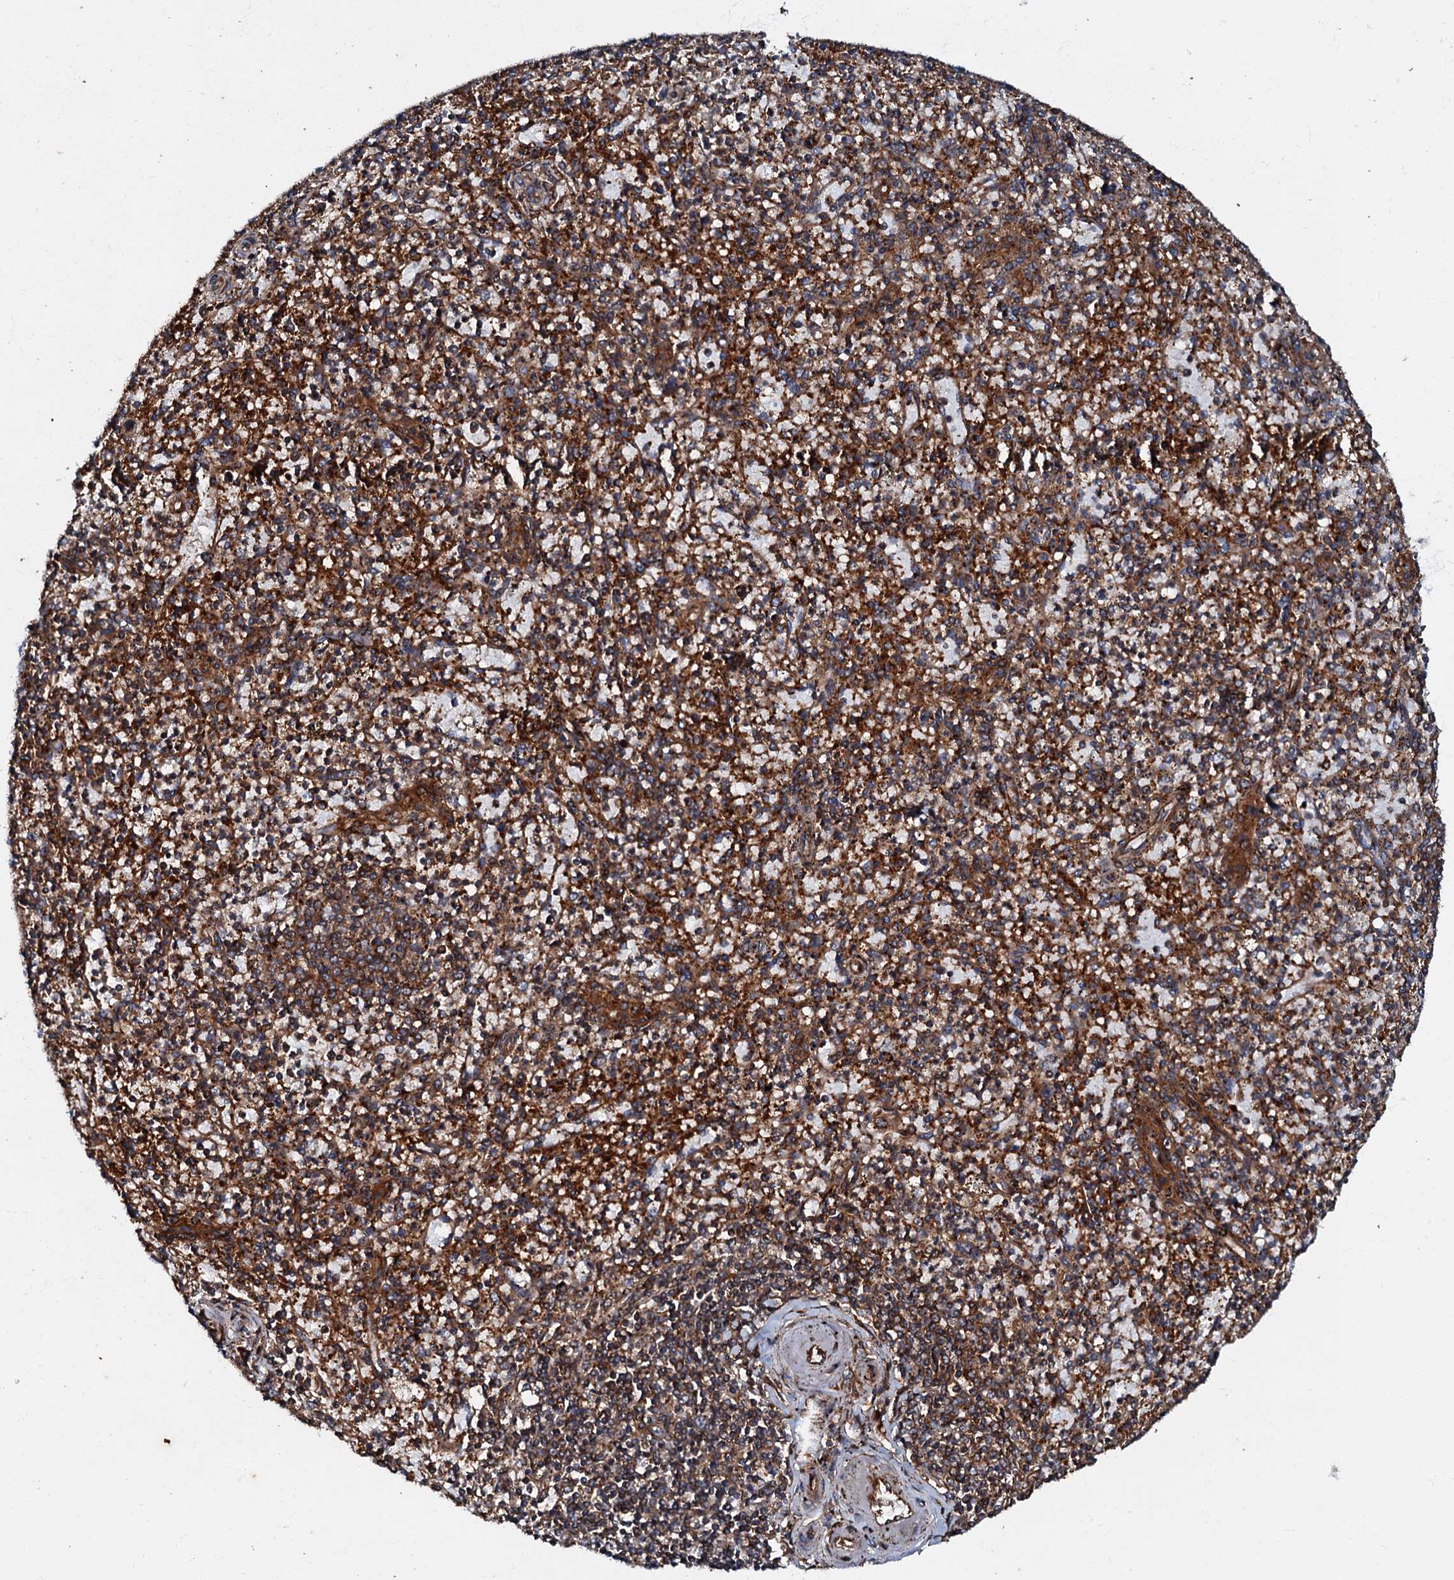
{"staining": {"intensity": "strong", "quantity": "25%-75%", "location": "cytoplasmic/membranous"}, "tissue": "spleen", "cell_type": "Cells in red pulp", "image_type": "normal", "snomed": [{"axis": "morphology", "description": "Normal tissue, NOS"}, {"axis": "topography", "description": "Spleen"}], "caption": "An immunohistochemistry (IHC) micrograph of benign tissue is shown. Protein staining in brown shows strong cytoplasmic/membranous positivity in spleen within cells in red pulp.", "gene": "BLOC1S6", "patient": {"sex": "male", "age": 72}}